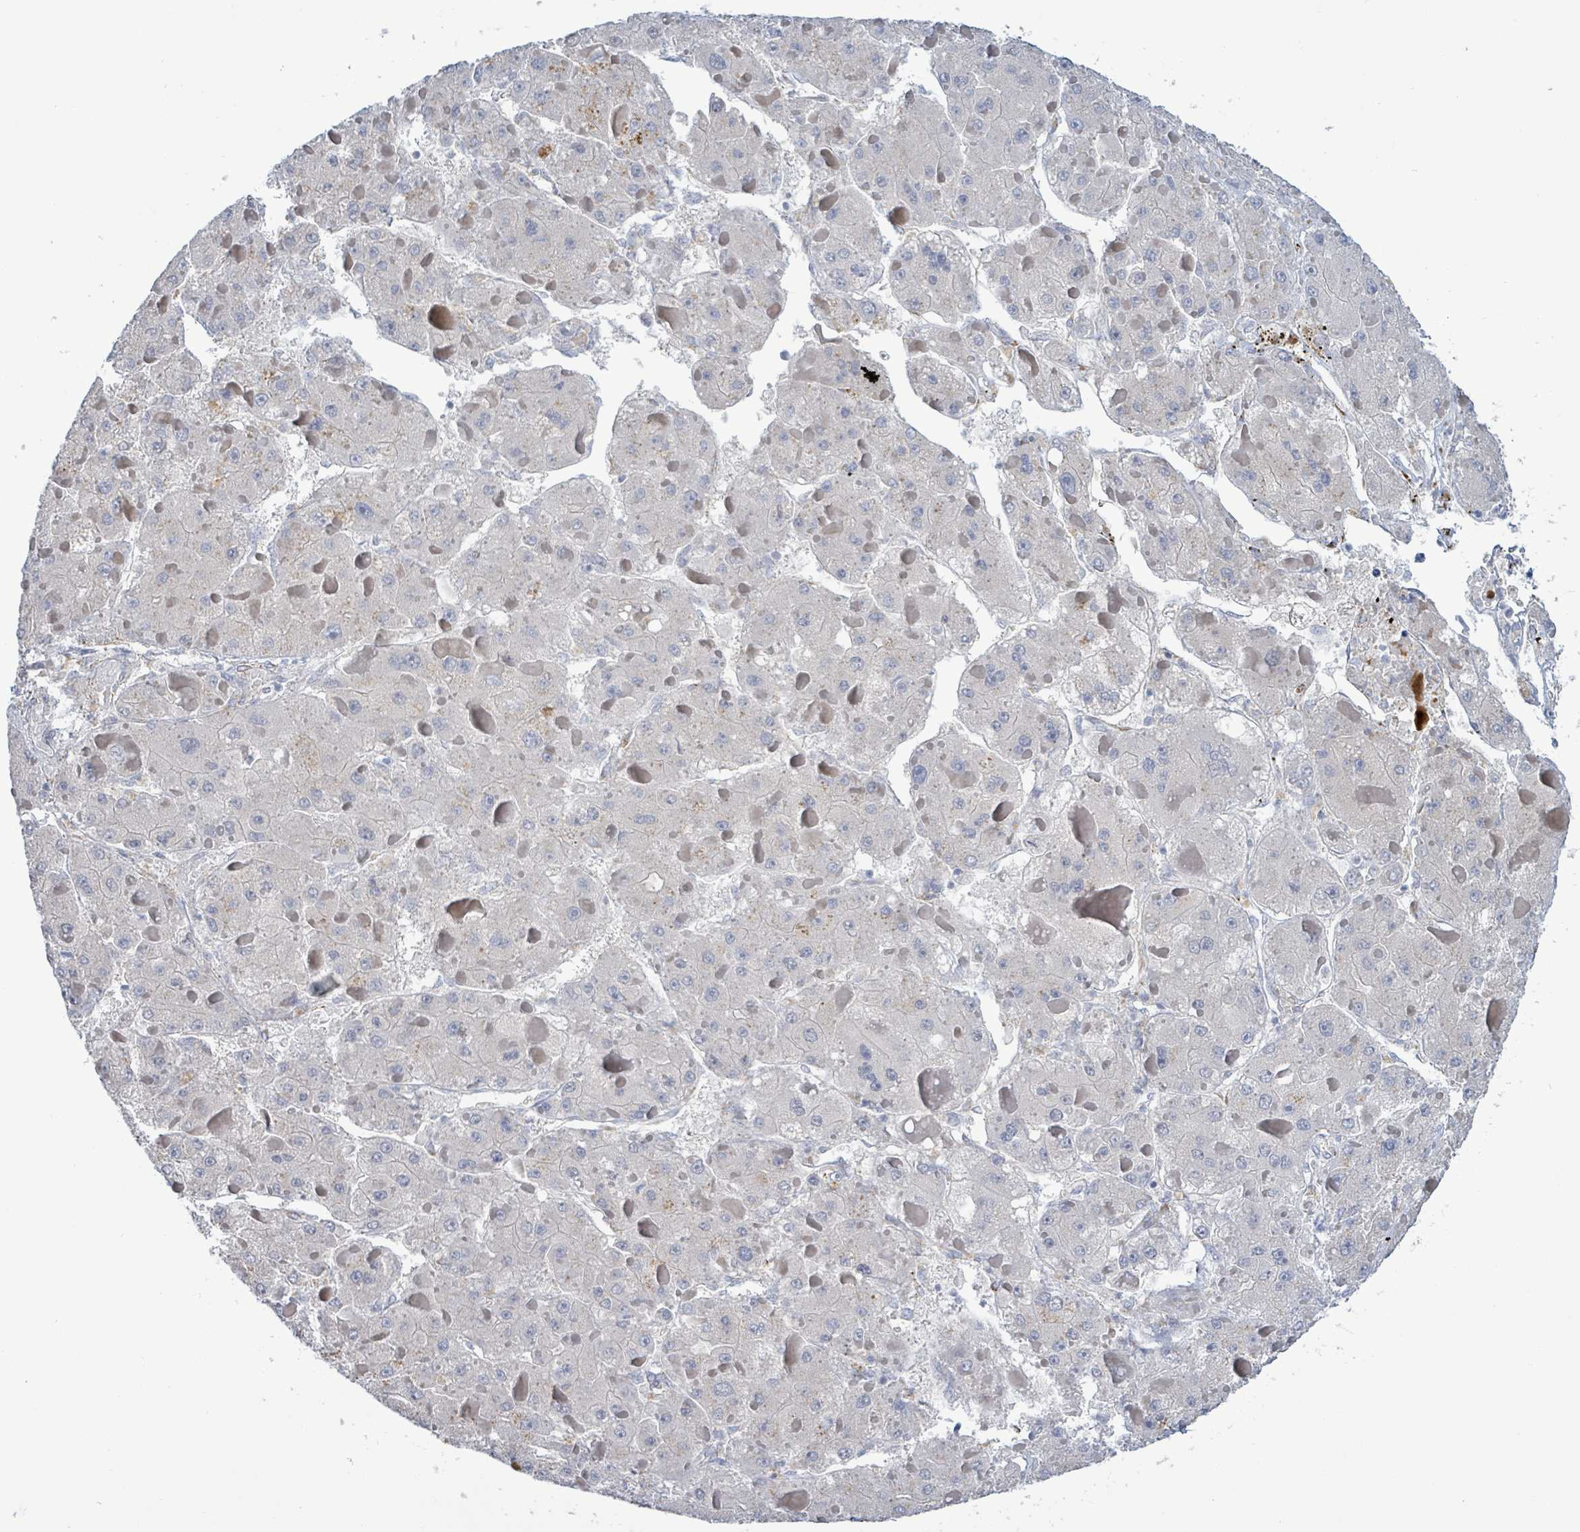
{"staining": {"intensity": "negative", "quantity": "none", "location": "none"}, "tissue": "liver cancer", "cell_type": "Tumor cells", "image_type": "cancer", "snomed": [{"axis": "morphology", "description": "Carcinoma, Hepatocellular, NOS"}, {"axis": "topography", "description": "Liver"}], "caption": "Immunohistochemistry histopathology image of neoplastic tissue: liver hepatocellular carcinoma stained with DAB (3,3'-diaminobenzidine) reveals no significant protein positivity in tumor cells.", "gene": "DMRTC1B", "patient": {"sex": "female", "age": 73}}